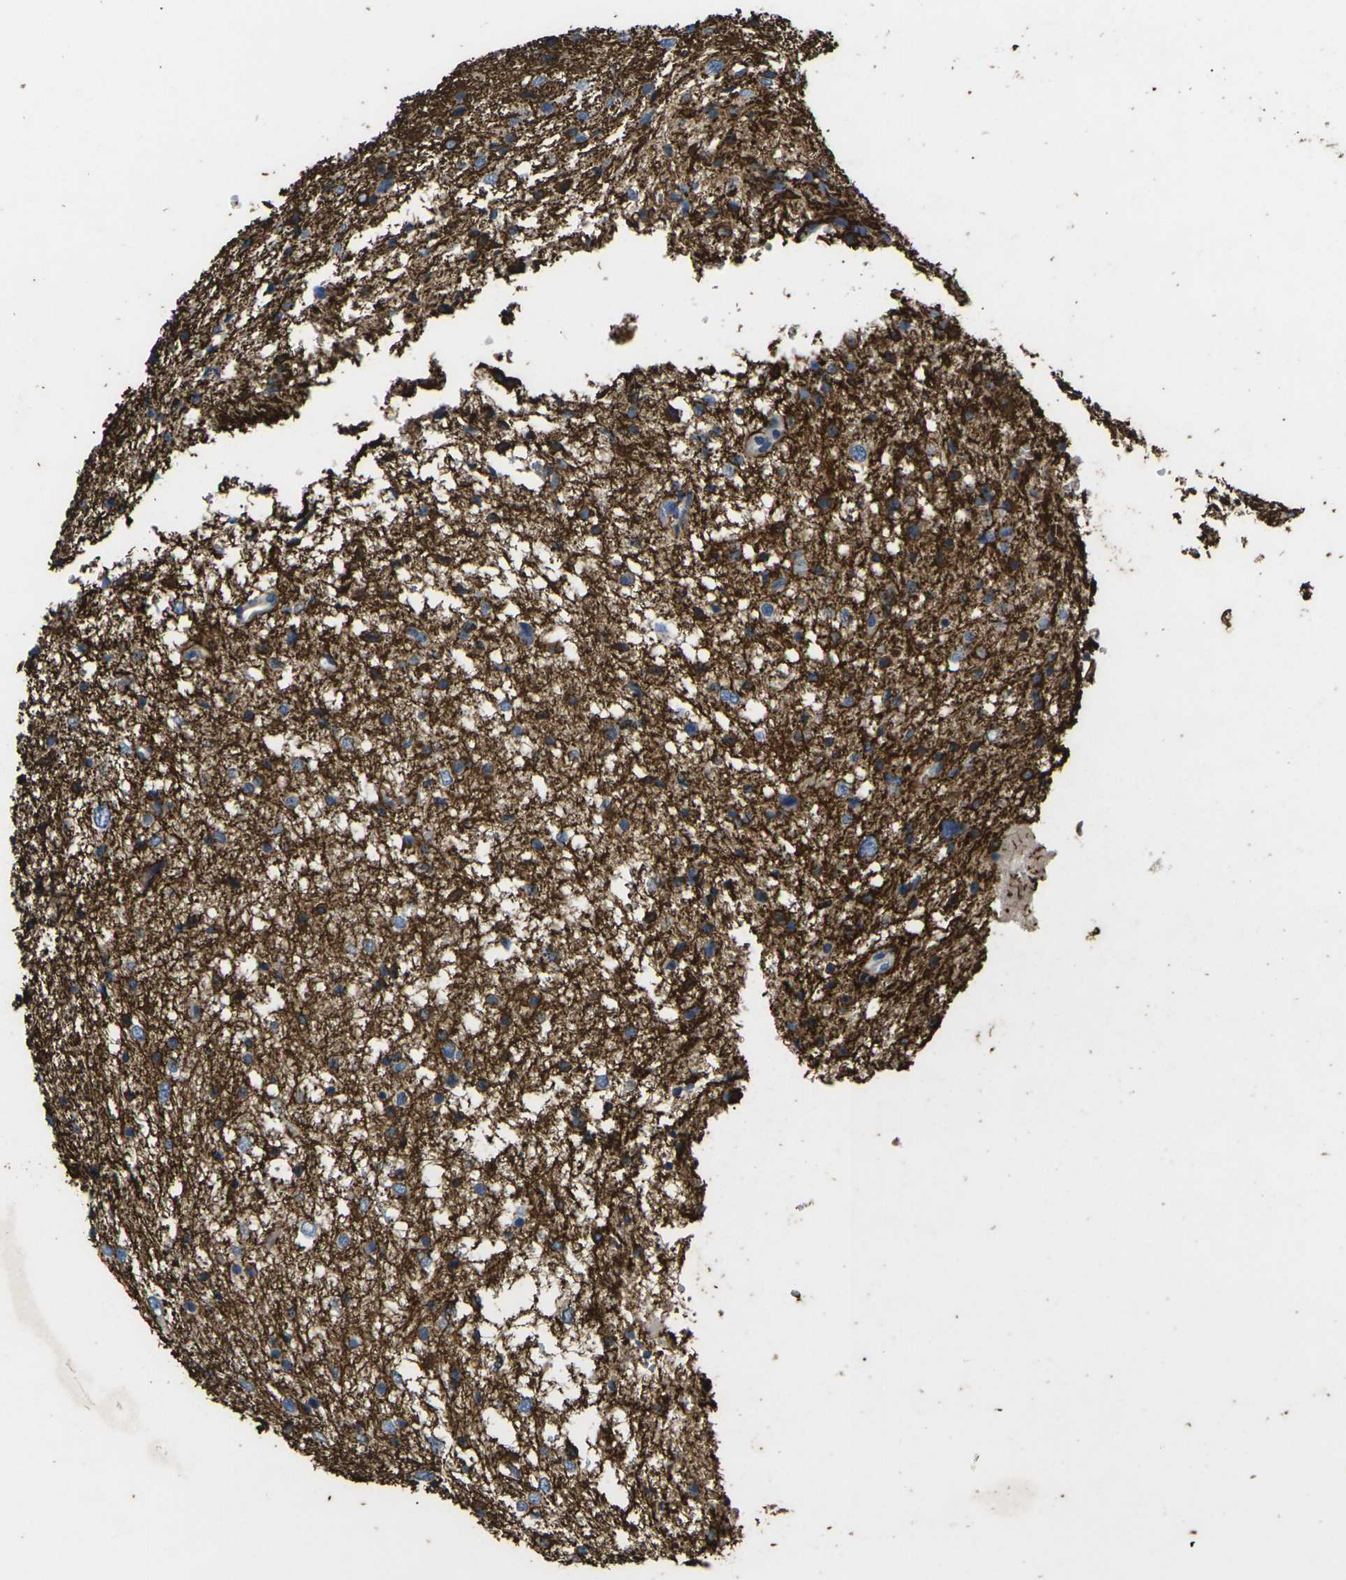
{"staining": {"intensity": "strong", "quantity": ">75%", "location": "cytoplasmic/membranous"}, "tissue": "glioma", "cell_type": "Tumor cells", "image_type": "cancer", "snomed": [{"axis": "morphology", "description": "Glioma, malignant, Low grade"}, {"axis": "topography", "description": "Brain"}], "caption": "Immunohistochemistry photomicrograph of human malignant glioma (low-grade) stained for a protein (brown), which exhibits high levels of strong cytoplasmic/membranous positivity in approximately >75% of tumor cells.", "gene": "KLHDC8B", "patient": {"sex": "female", "age": 37}}